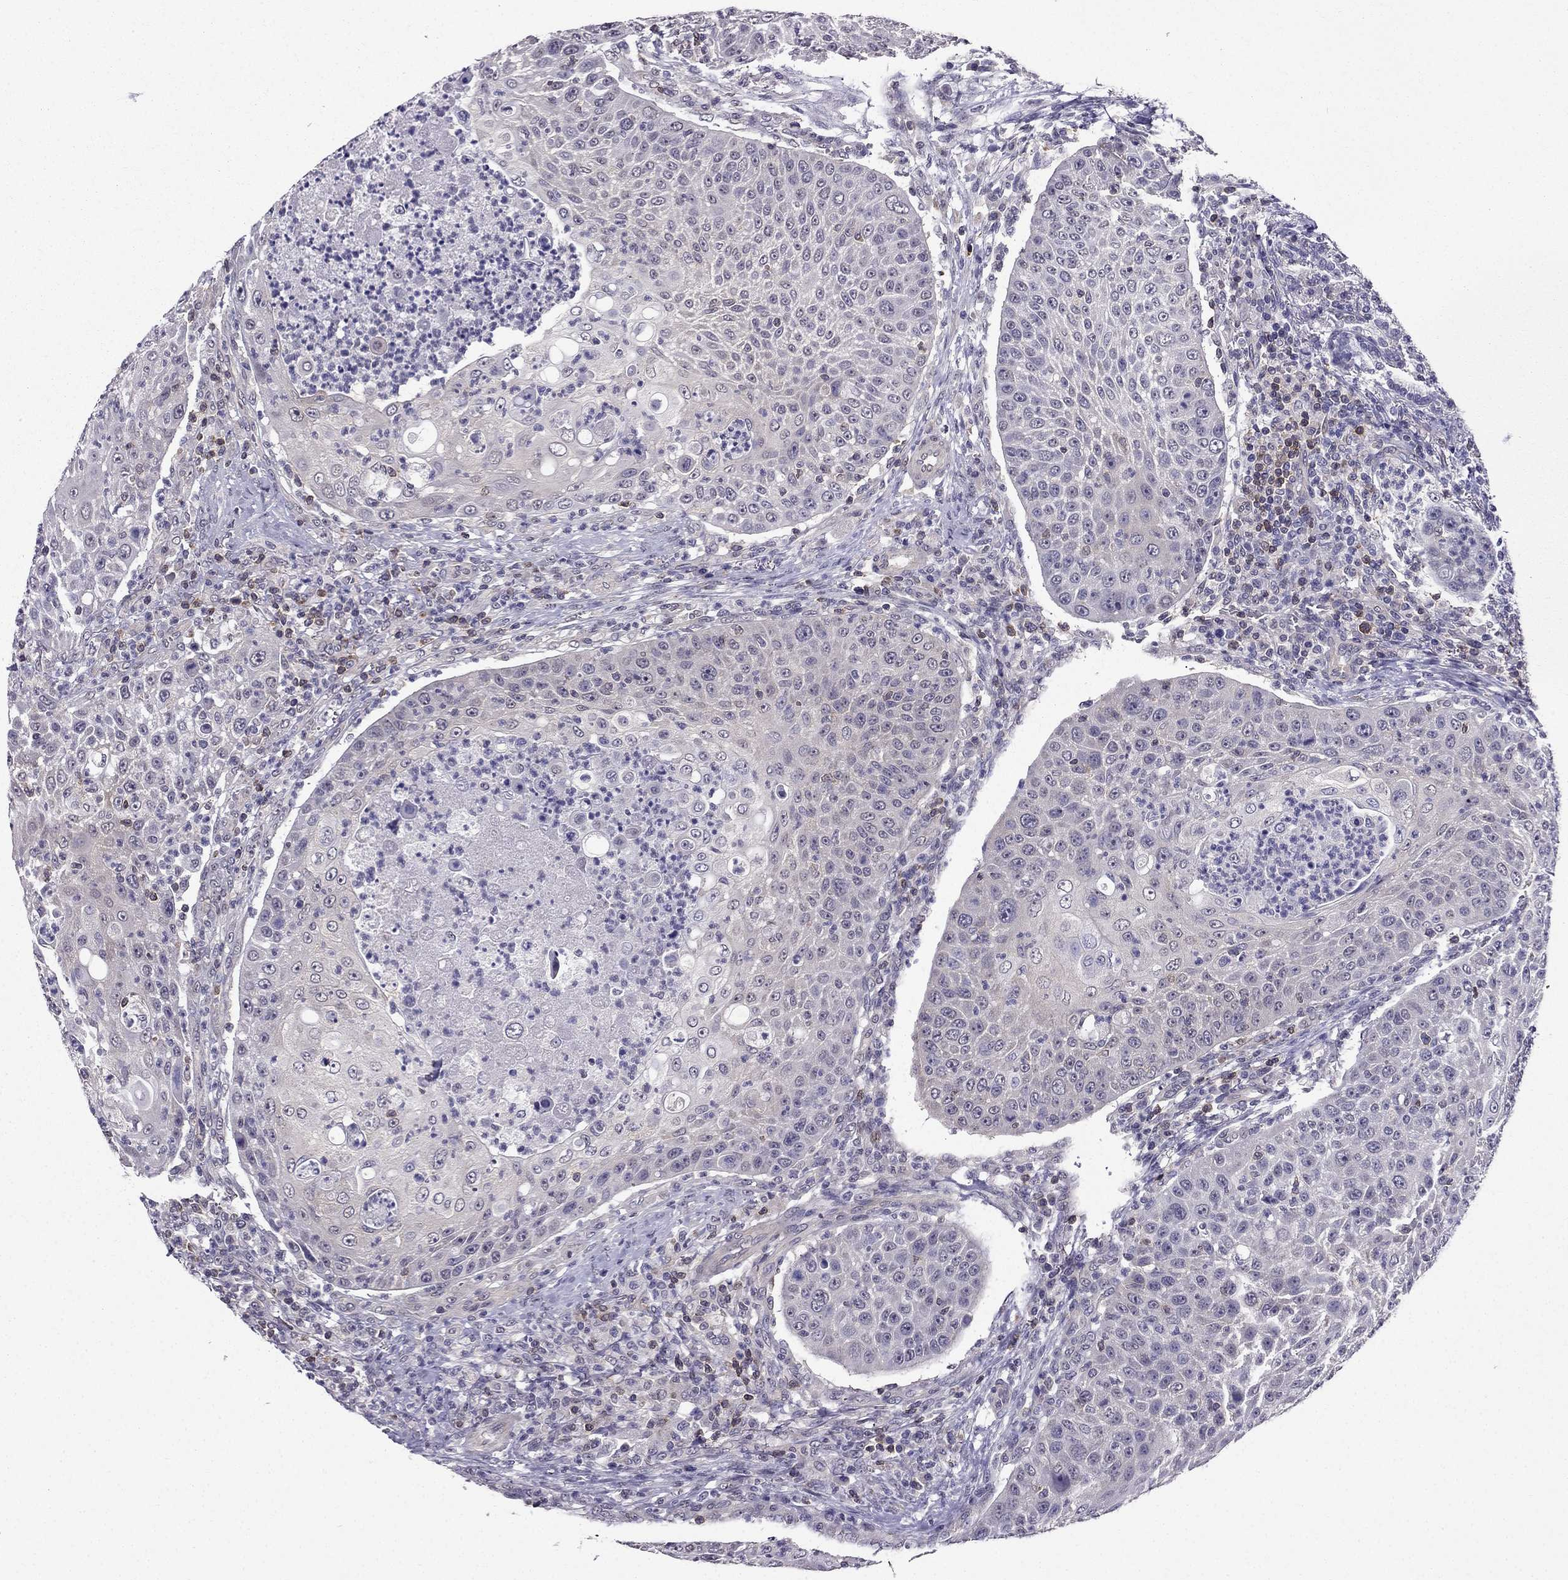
{"staining": {"intensity": "negative", "quantity": "none", "location": "none"}, "tissue": "head and neck cancer", "cell_type": "Tumor cells", "image_type": "cancer", "snomed": [{"axis": "morphology", "description": "Squamous cell carcinoma, NOS"}, {"axis": "topography", "description": "Head-Neck"}], "caption": "Immunohistochemistry histopathology image of neoplastic tissue: human head and neck squamous cell carcinoma stained with DAB (3,3'-diaminobenzidine) exhibits no significant protein expression in tumor cells. (DAB (3,3'-diaminobenzidine) IHC with hematoxylin counter stain).", "gene": "AAK1", "patient": {"sex": "male", "age": 69}}